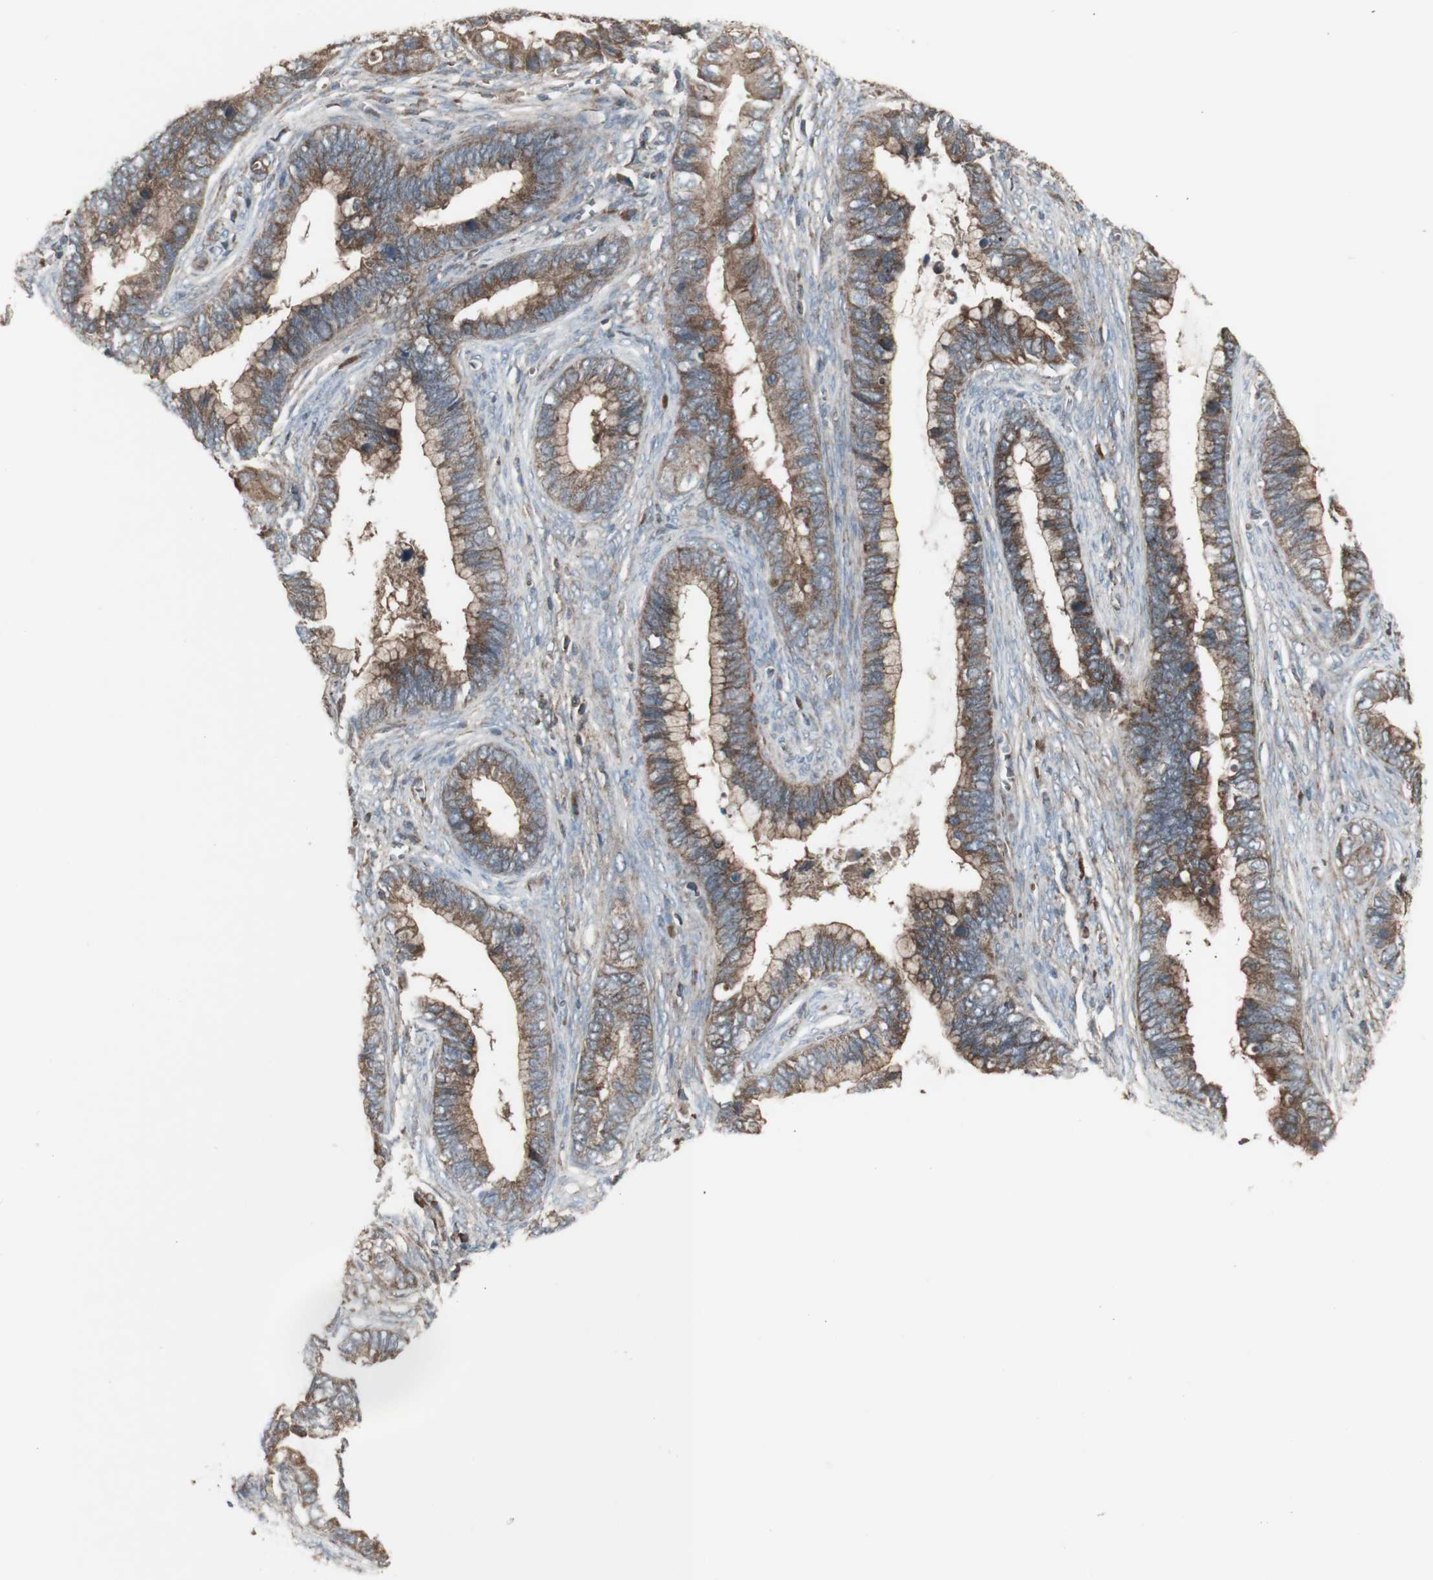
{"staining": {"intensity": "moderate", "quantity": ">75%", "location": "cytoplasmic/membranous"}, "tissue": "cervical cancer", "cell_type": "Tumor cells", "image_type": "cancer", "snomed": [{"axis": "morphology", "description": "Adenocarcinoma, NOS"}, {"axis": "topography", "description": "Cervix"}], "caption": "Cervical cancer tissue reveals moderate cytoplasmic/membranous staining in approximately >75% of tumor cells", "gene": "SHC1", "patient": {"sex": "female", "age": 44}}